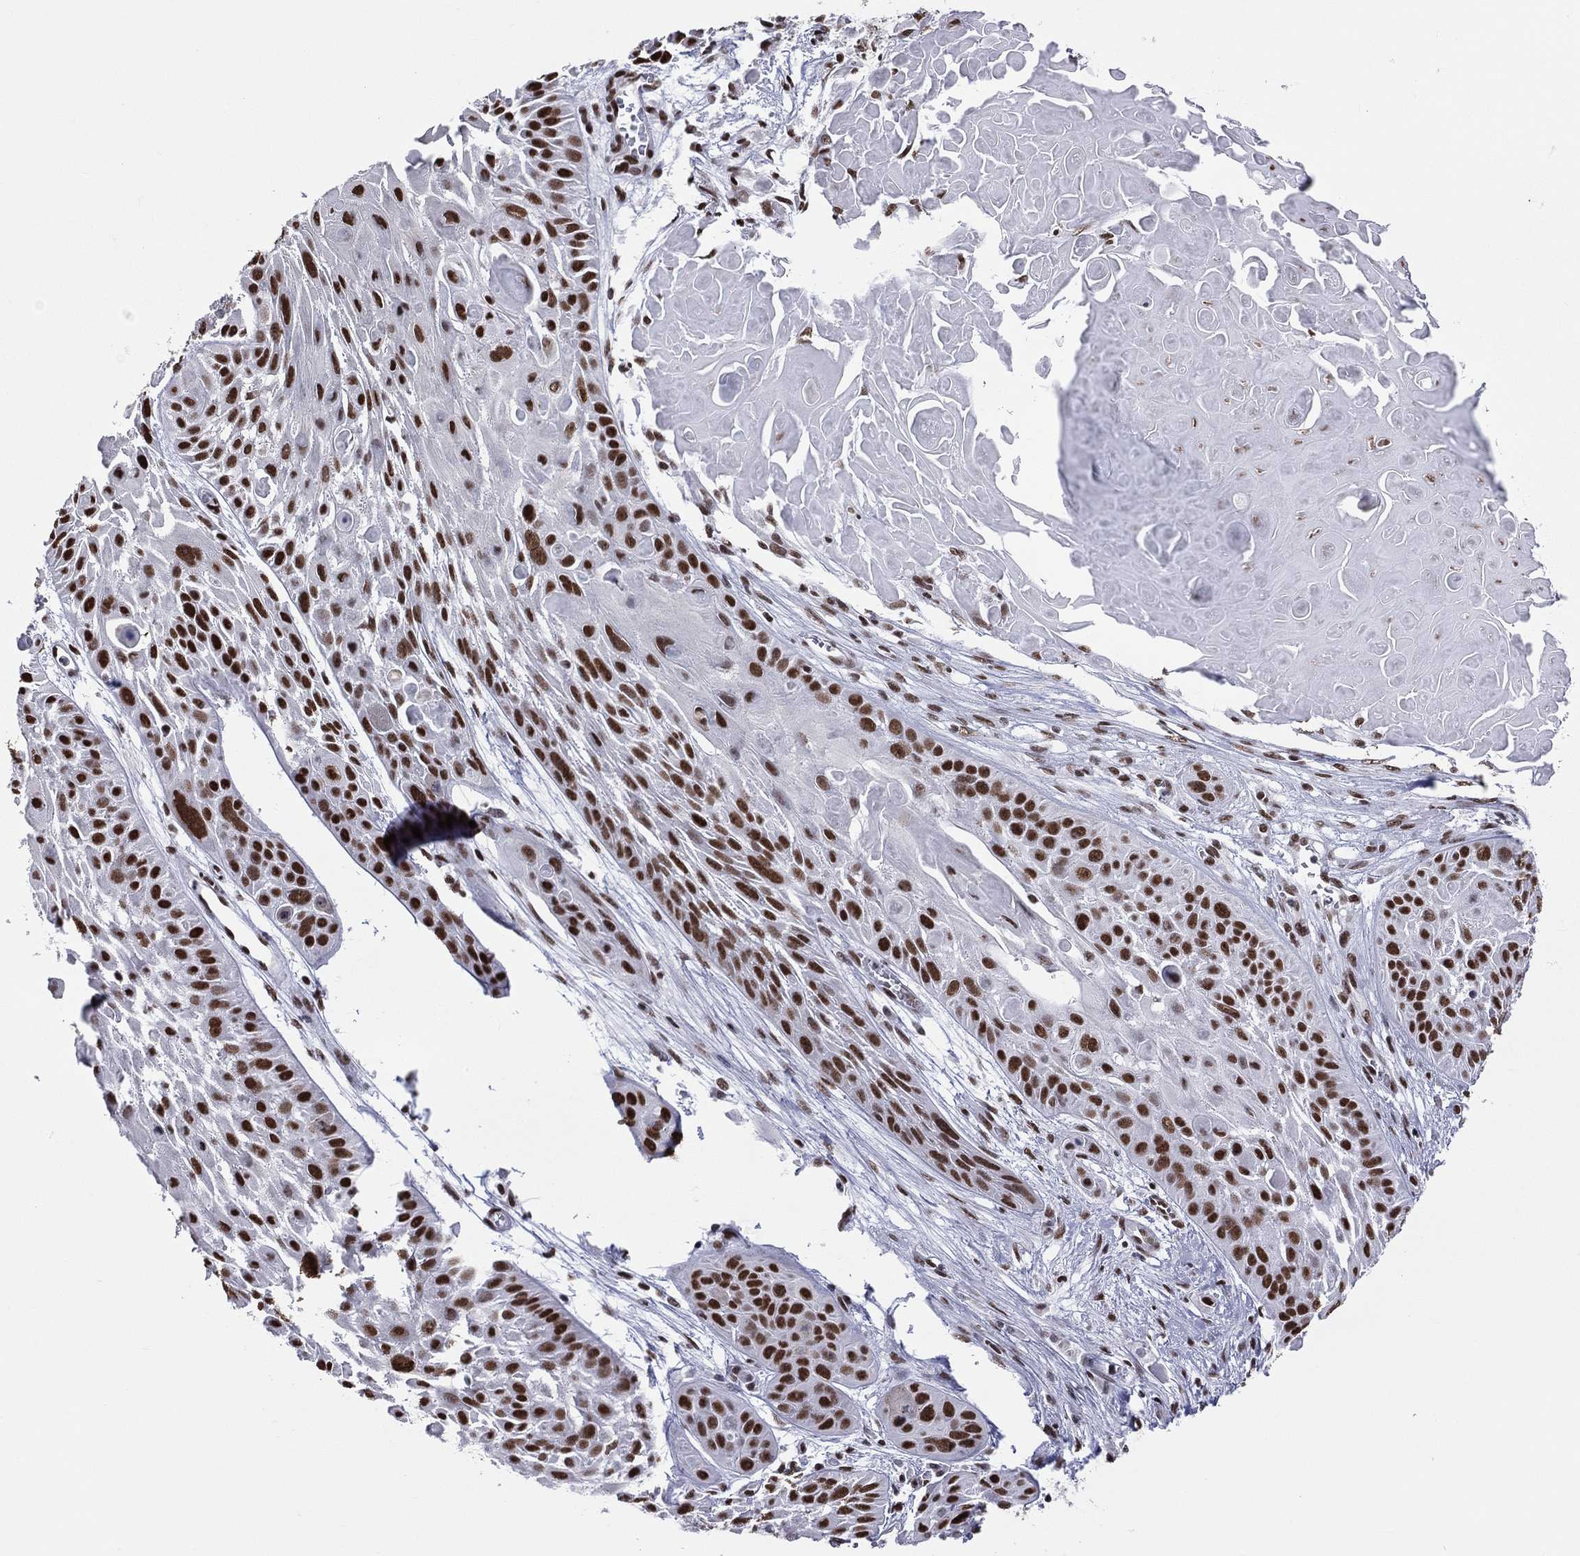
{"staining": {"intensity": "strong", "quantity": ">75%", "location": "nuclear"}, "tissue": "skin cancer", "cell_type": "Tumor cells", "image_type": "cancer", "snomed": [{"axis": "morphology", "description": "Squamous cell carcinoma, NOS"}, {"axis": "topography", "description": "Skin"}, {"axis": "topography", "description": "Anal"}], "caption": "High-power microscopy captured an immunohistochemistry image of skin cancer (squamous cell carcinoma), revealing strong nuclear staining in approximately >75% of tumor cells.", "gene": "ZNF7", "patient": {"sex": "female", "age": 75}}